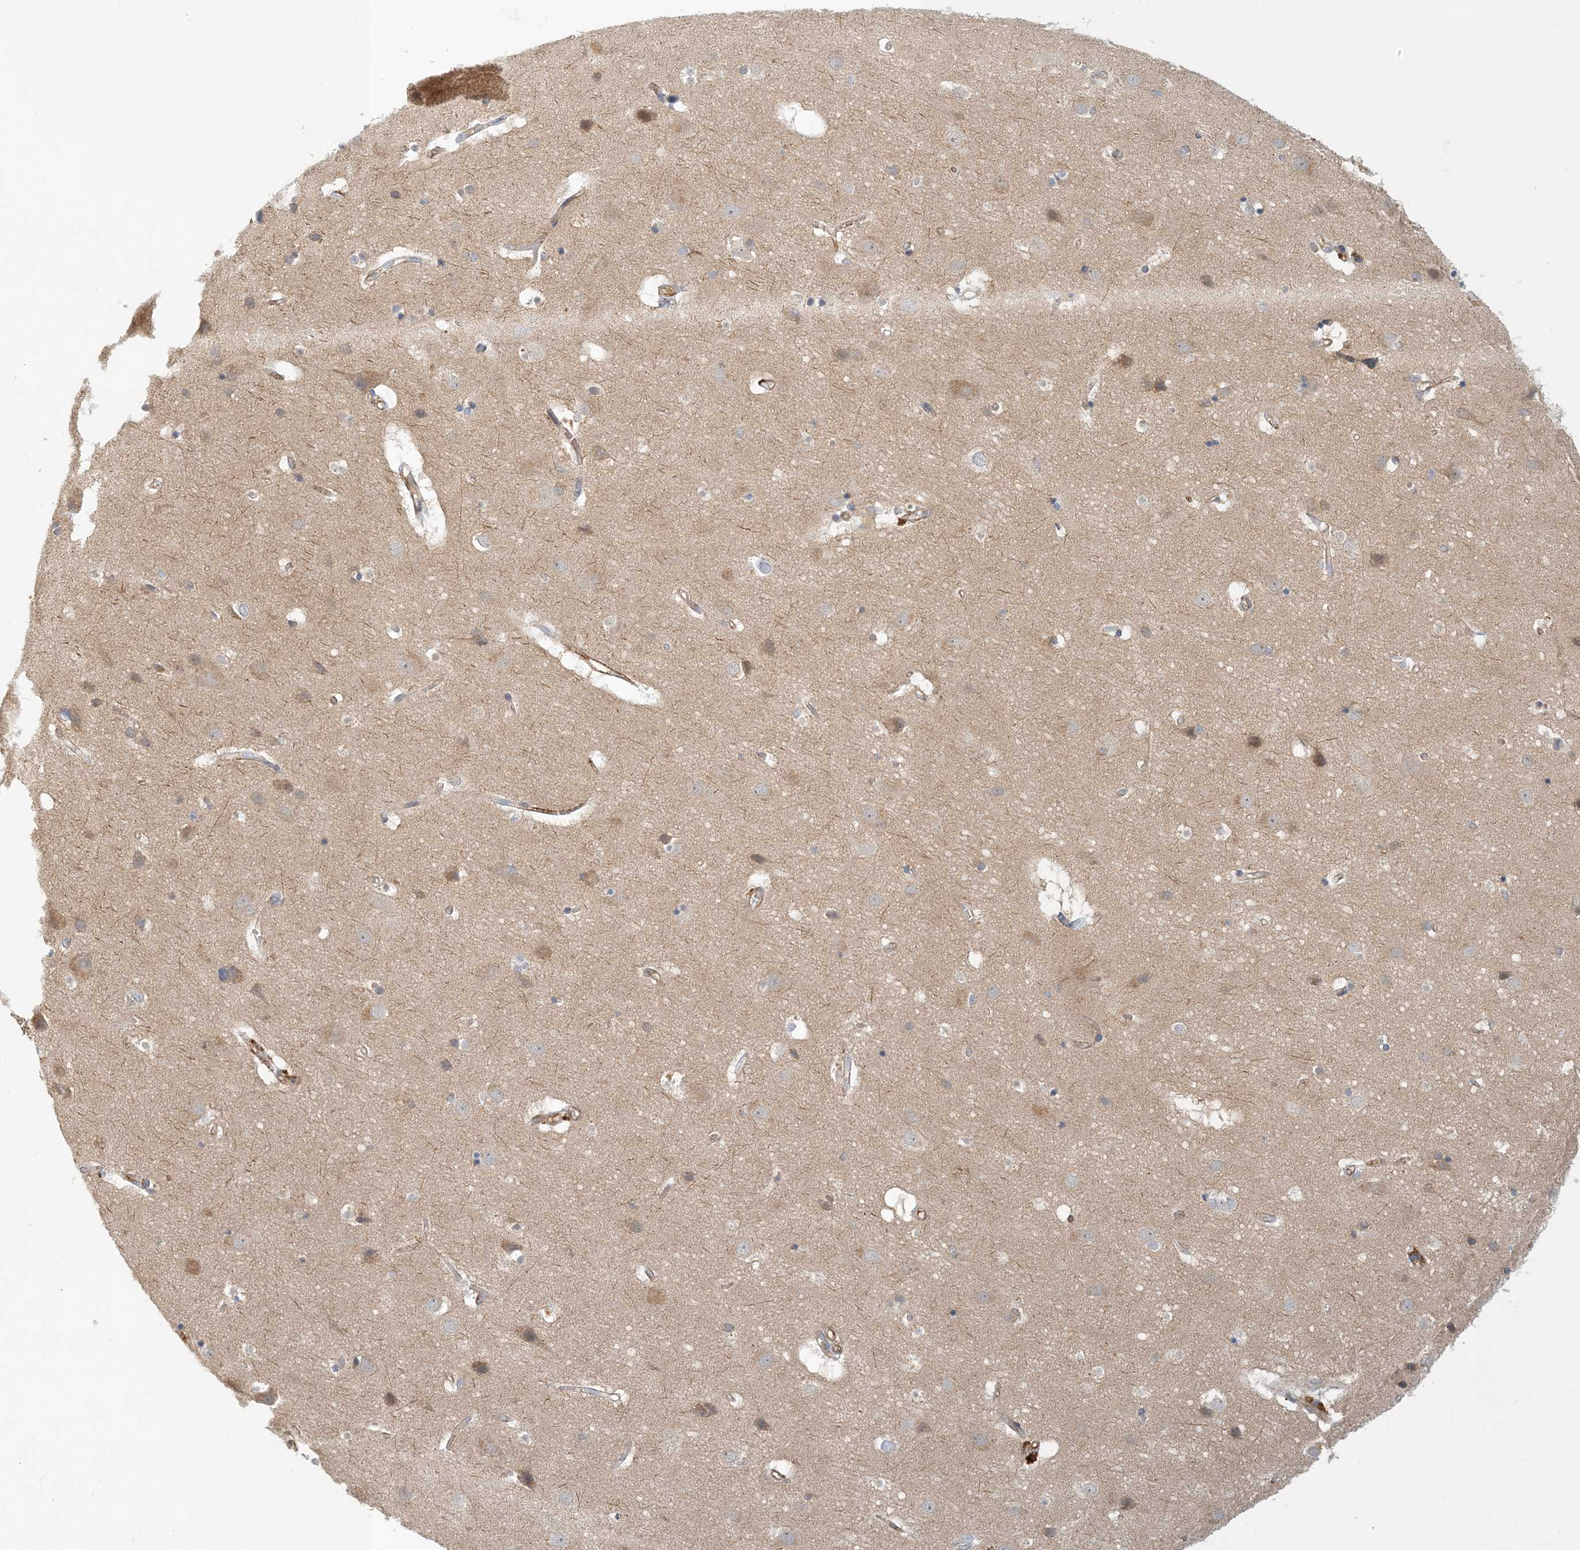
{"staining": {"intensity": "moderate", "quantity": "25%-75%", "location": "cytoplasmic/membranous"}, "tissue": "cerebral cortex", "cell_type": "Endothelial cells", "image_type": "normal", "snomed": [{"axis": "morphology", "description": "Normal tissue, NOS"}, {"axis": "topography", "description": "Cerebral cortex"}], "caption": "The image demonstrates staining of benign cerebral cortex, revealing moderate cytoplasmic/membranous protein positivity (brown color) within endothelial cells.", "gene": "ZBTB3", "patient": {"sex": "male", "age": 54}}